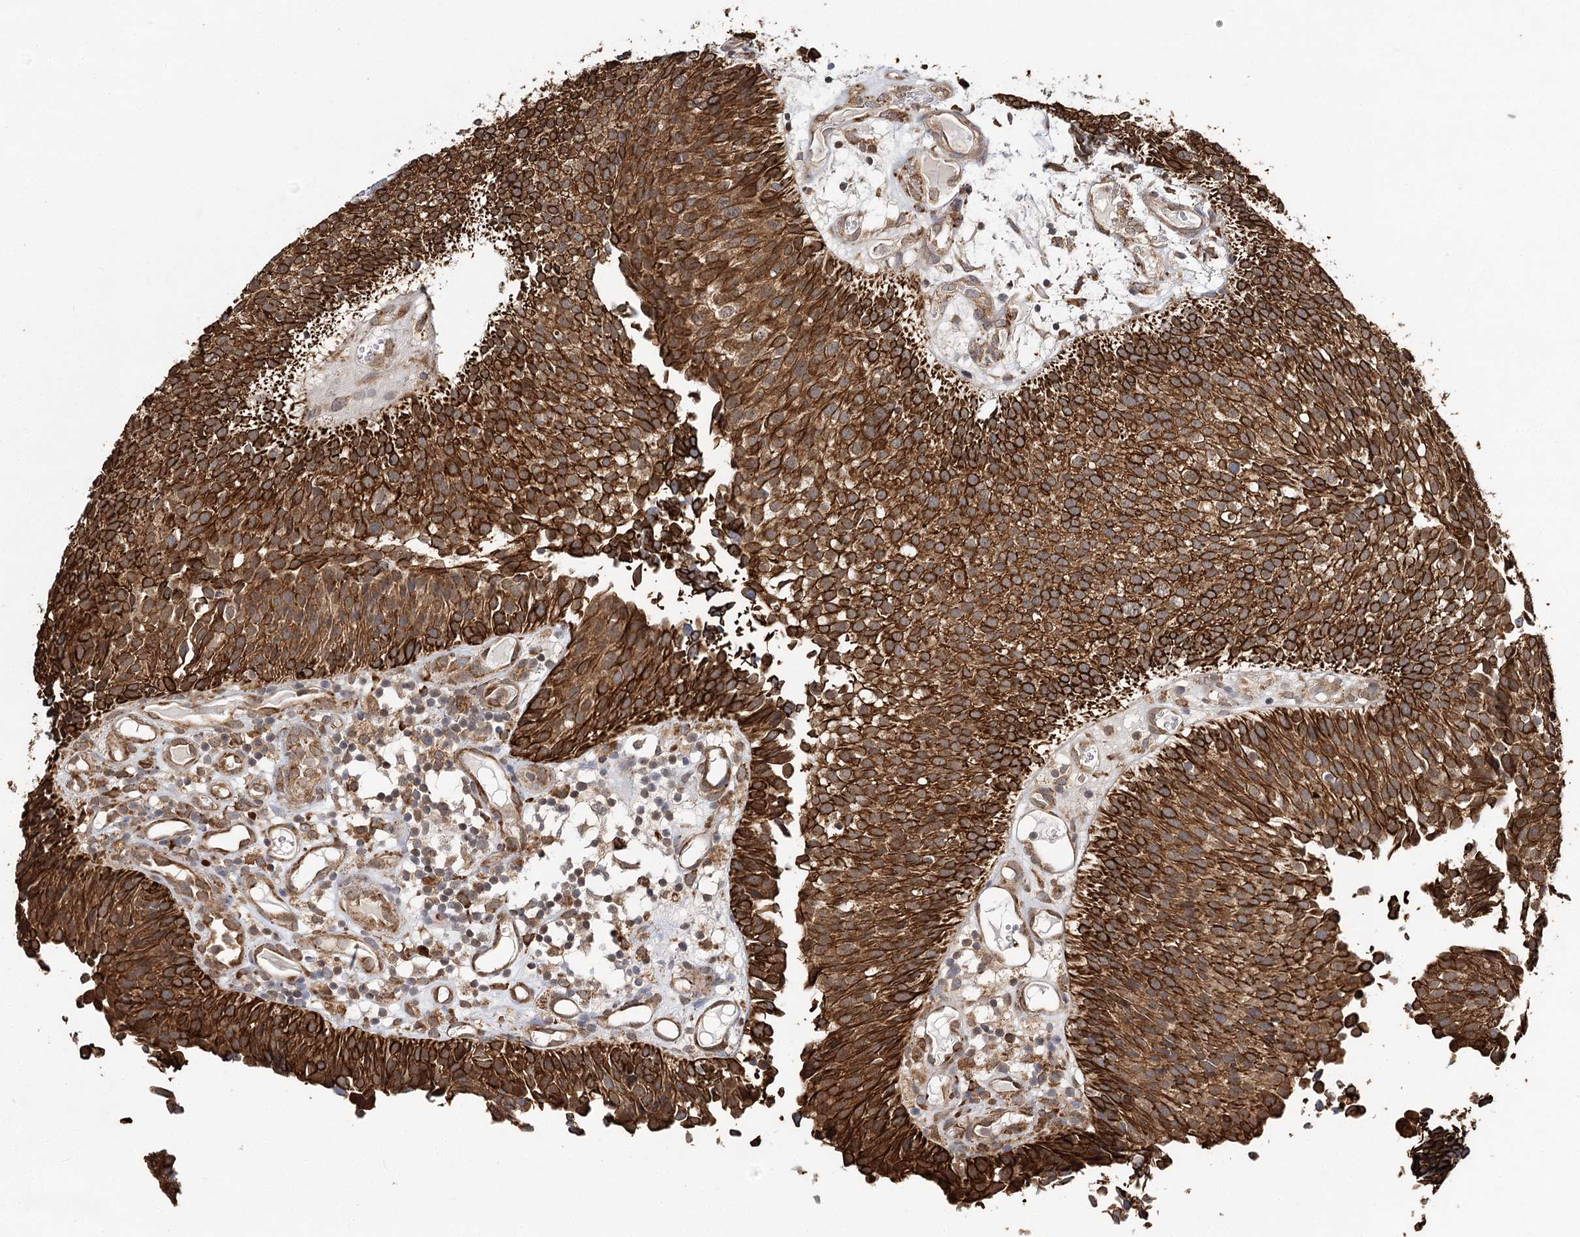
{"staining": {"intensity": "strong", "quantity": ">75%", "location": "cytoplasmic/membranous"}, "tissue": "urothelial cancer", "cell_type": "Tumor cells", "image_type": "cancer", "snomed": [{"axis": "morphology", "description": "Urothelial carcinoma, Low grade"}, {"axis": "topography", "description": "Urinary bladder"}], "caption": "Protein expression analysis of urothelial cancer shows strong cytoplasmic/membranous expression in approximately >75% of tumor cells. The protein of interest is stained brown, and the nuclei are stained in blue (DAB IHC with brightfield microscopy, high magnification).", "gene": "DNAJB14", "patient": {"sex": "male", "age": 86}}